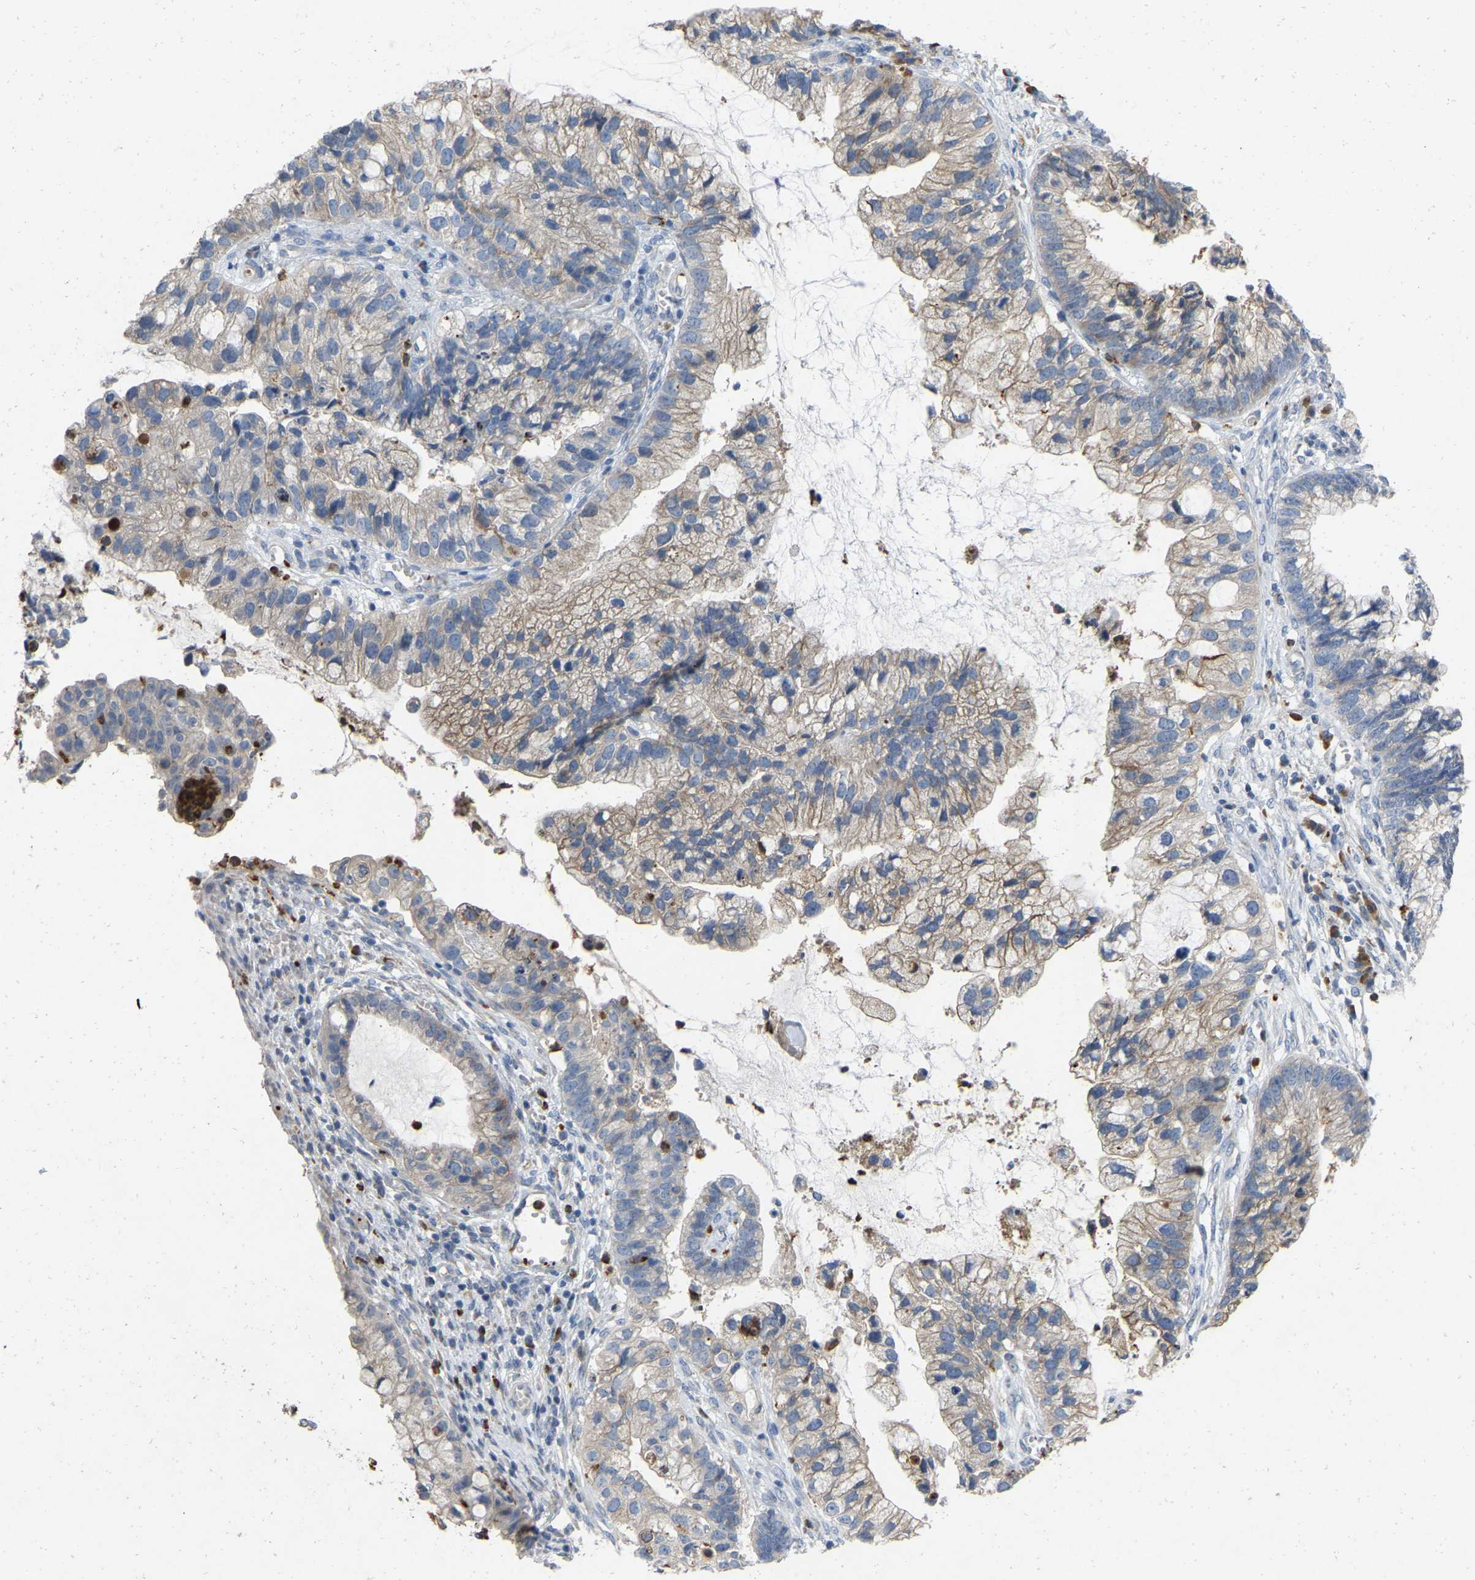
{"staining": {"intensity": "negative", "quantity": "none", "location": "none"}, "tissue": "cervical cancer", "cell_type": "Tumor cells", "image_type": "cancer", "snomed": [{"axis": "morphology", "description": "Adenocarcinoma, NOS"}, {"axis": "topography", "description": "Cervix"}], "caption": "This is an immunohistochemistry image of cervical cancer. There is no positivity in tumor cells.", "gene": "RHEB", "patient": {"sex": "female", "age": 44}}